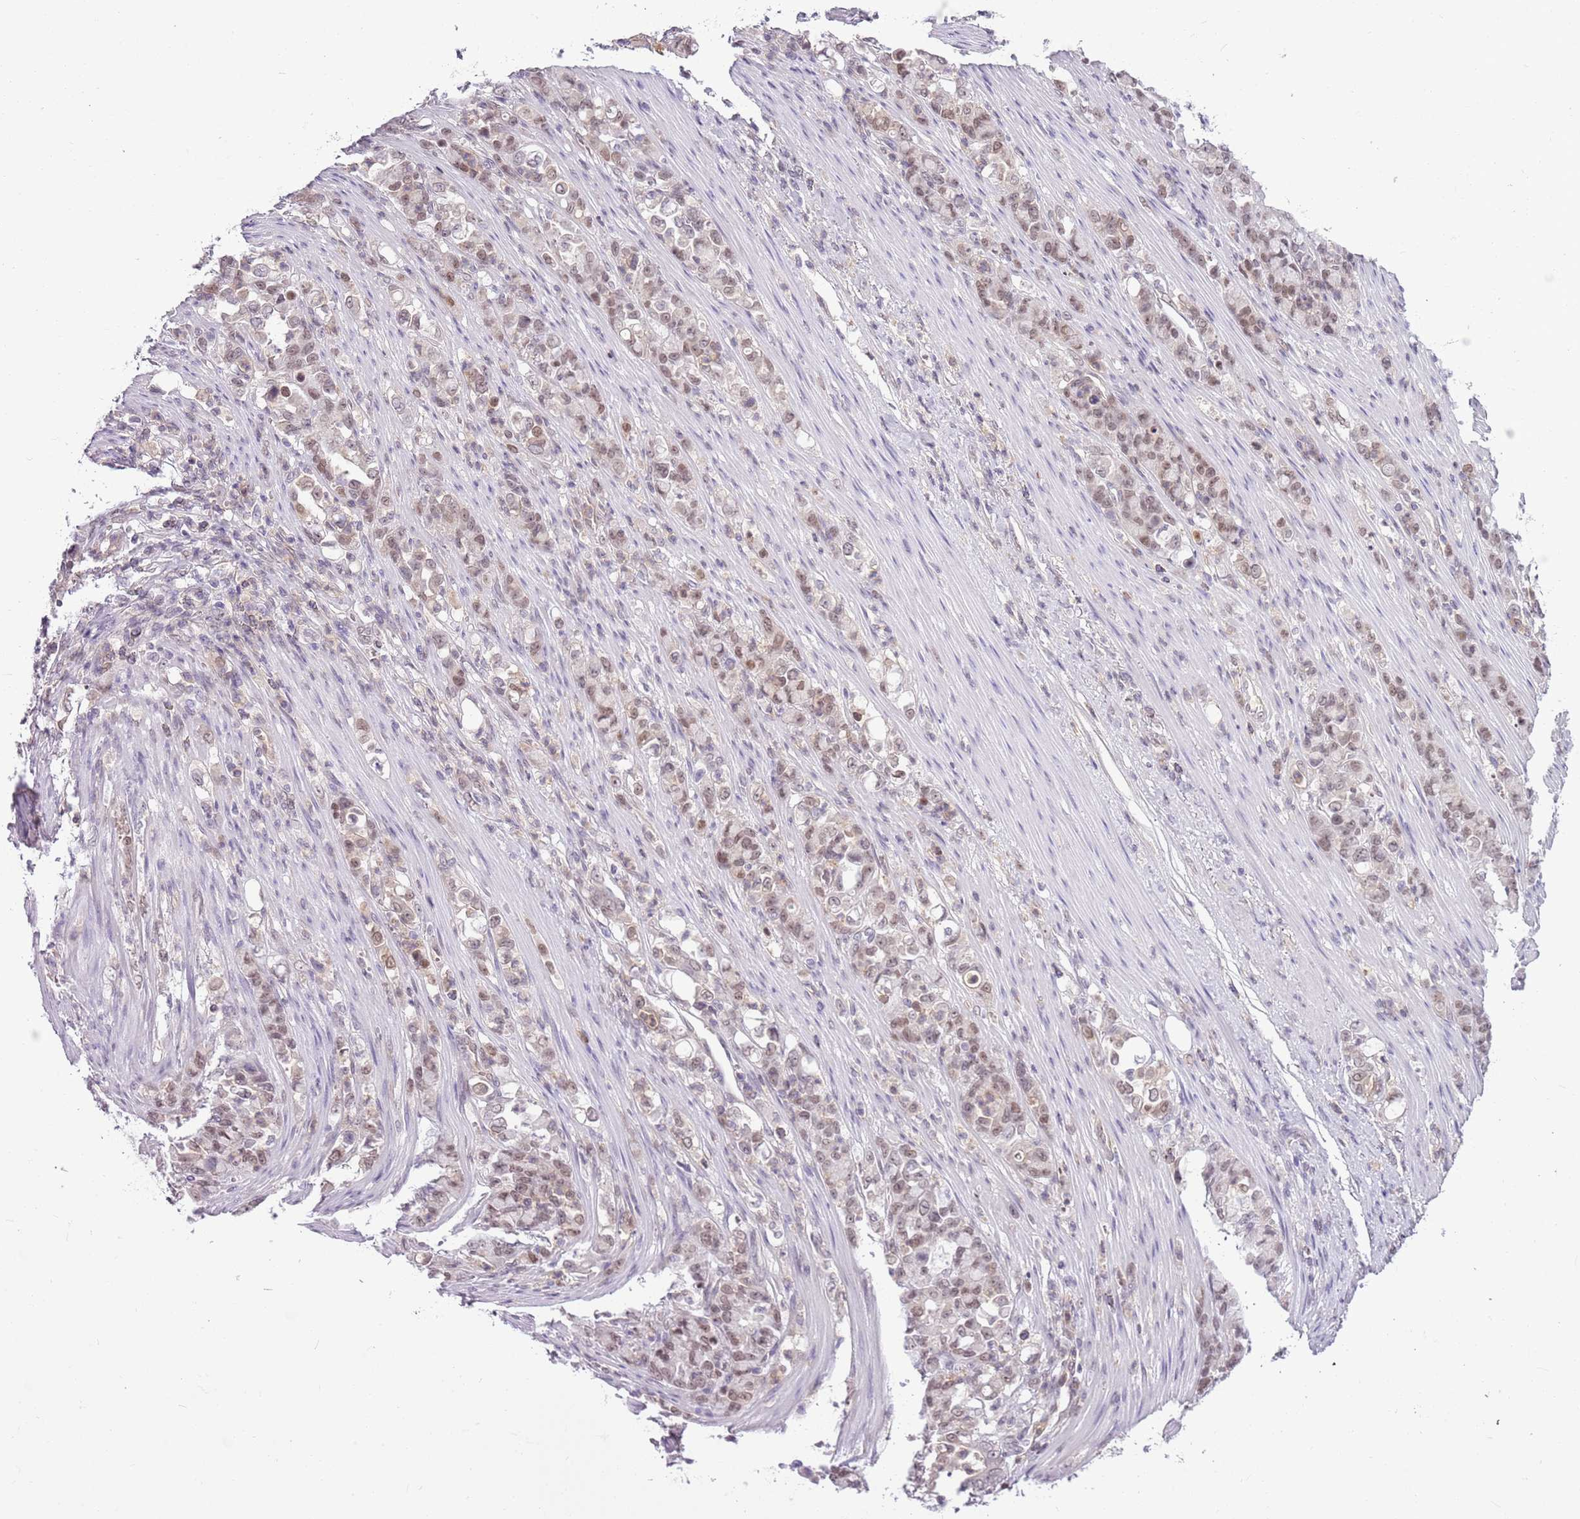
{"staining": {"intensity": "weak", "quantity": ">75%", "location": "nuclear"}, "tissue": "stomach cancer", "cell_type": "Tumor cells", "image_type": "cancer", "snomed": [{"axis": "morphology", "description": "Normal tissue, NOS"}, {"axis": "morphology", "description": "Adenocarcinoma, NOS"}, {"axis": "topography", "description": "Stomach"}], "caption": "About >75% of tumor cells in stomach cancer (adenocarcinoma) demonstrate weak nuclear protein positivity as visualized by brown immunohistochemical staining.", "gene": "DHX32", "patient": {"sex": "female", "age": 79}}